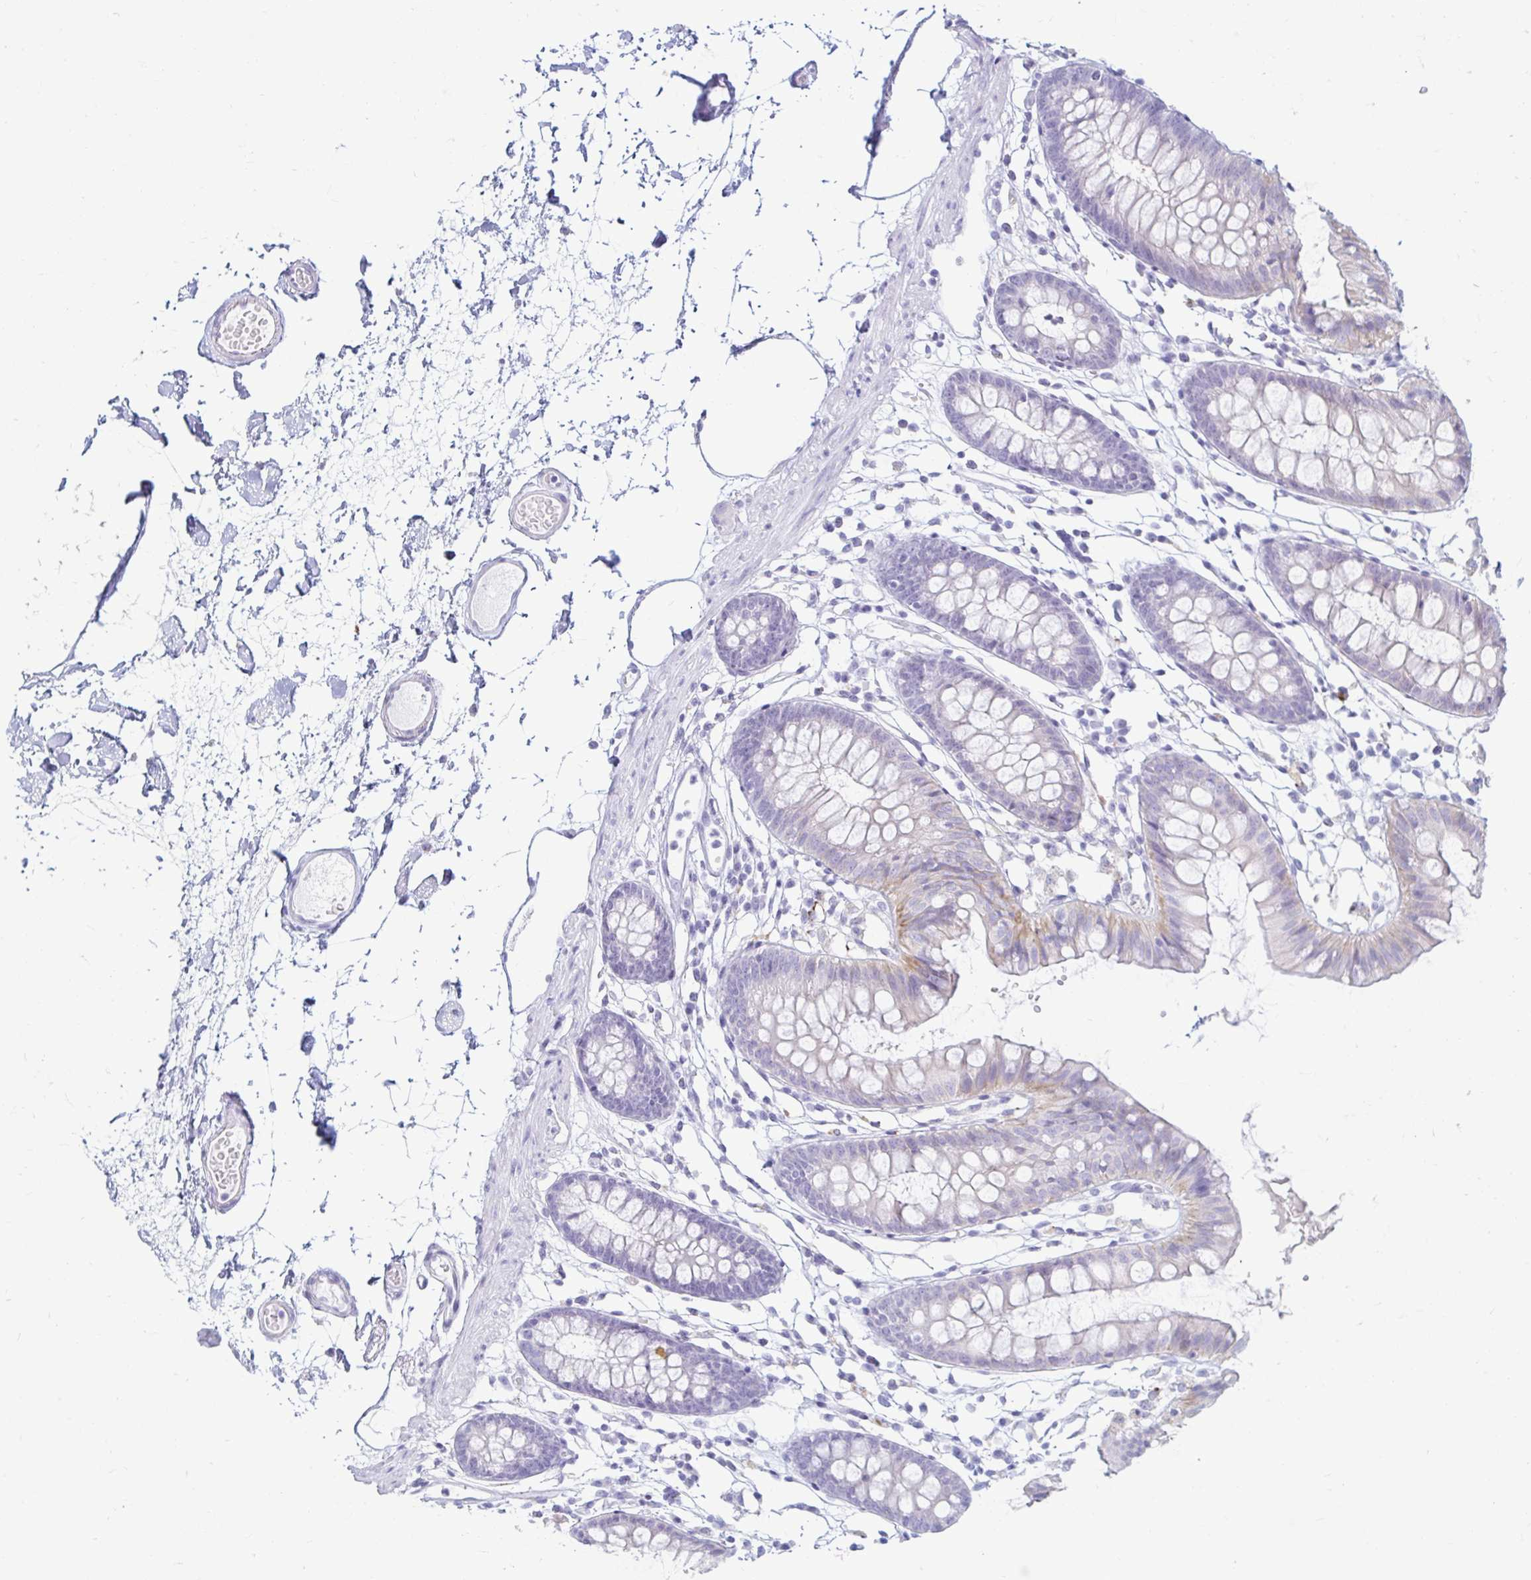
{"staining": {"intensity": "negative", "quantity": "none", "location": "none"}, "tissue": "colon", "cell_type": "Endothelial cells", "image_type": "normal", "snomed": [{"axis": "morphology", "description": "Normal tissue, NOS"}, {"axis": "topography", "description": "Colon"}], "caption": "This is a micrograph of immunohistochemistry staining of benign colon, which shows no positivity in endothelial cells.", "gene": "ERICH6", "patient": {"sex": "female", "age": 84}}